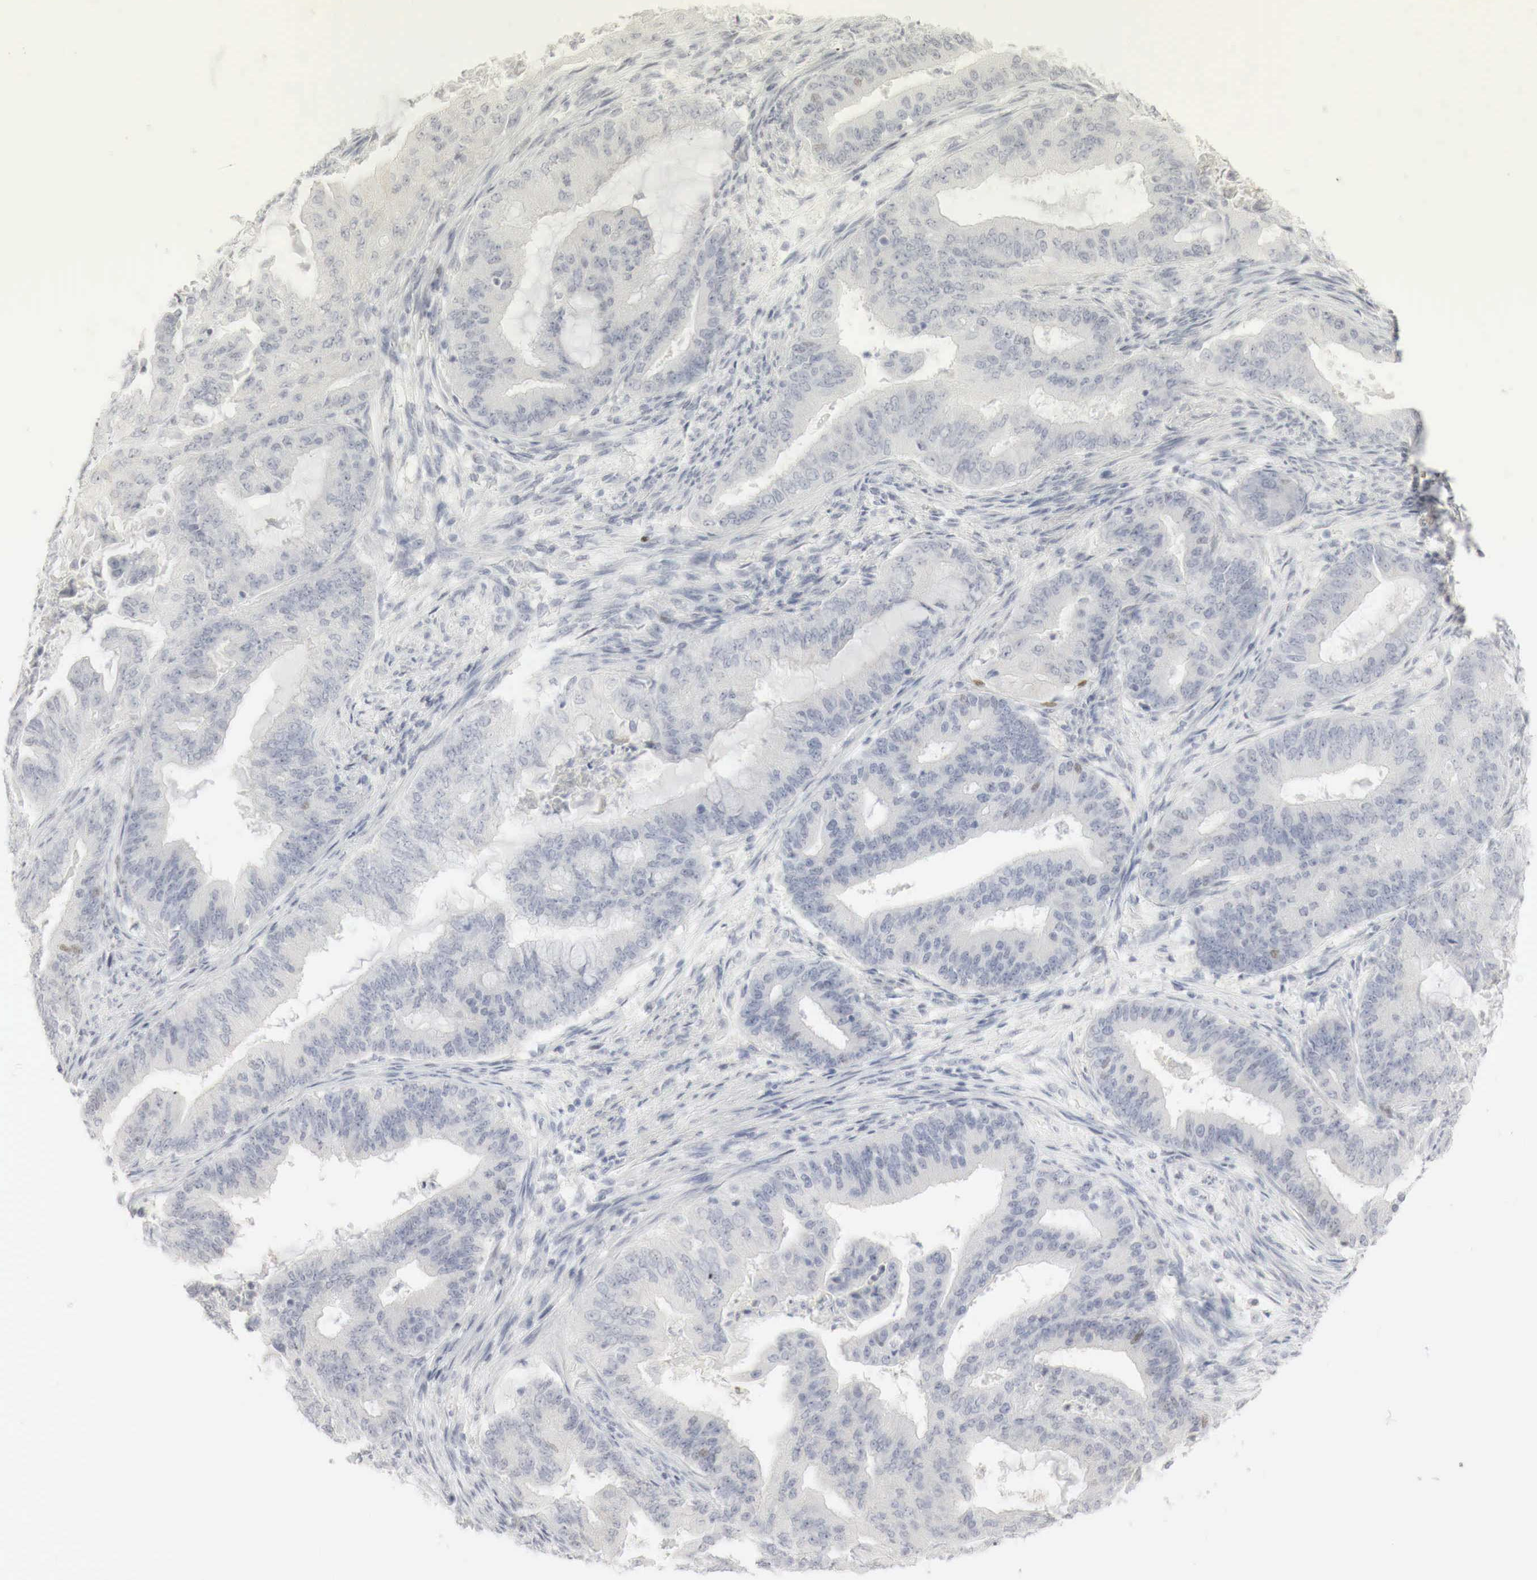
{"staining": {"intensity": "negative", "quantity": "none", "location": "none"}, "tissue": "endometrial cancer", "cell_type": "Tumor cells", "image_type": "cancer", "snomed": [{"axis": "morphology", "description": "Adenocarcinoma, NOS"}, {"axis": "topography", "description": "Endometrium"}], "caption": "Immunohistochemistry (IHC) of human adenocarcinoma (endometrial) reveals no expression in tumor cells.", "gene": "TP63", "patient": {"sex": "female", "age": 63}}